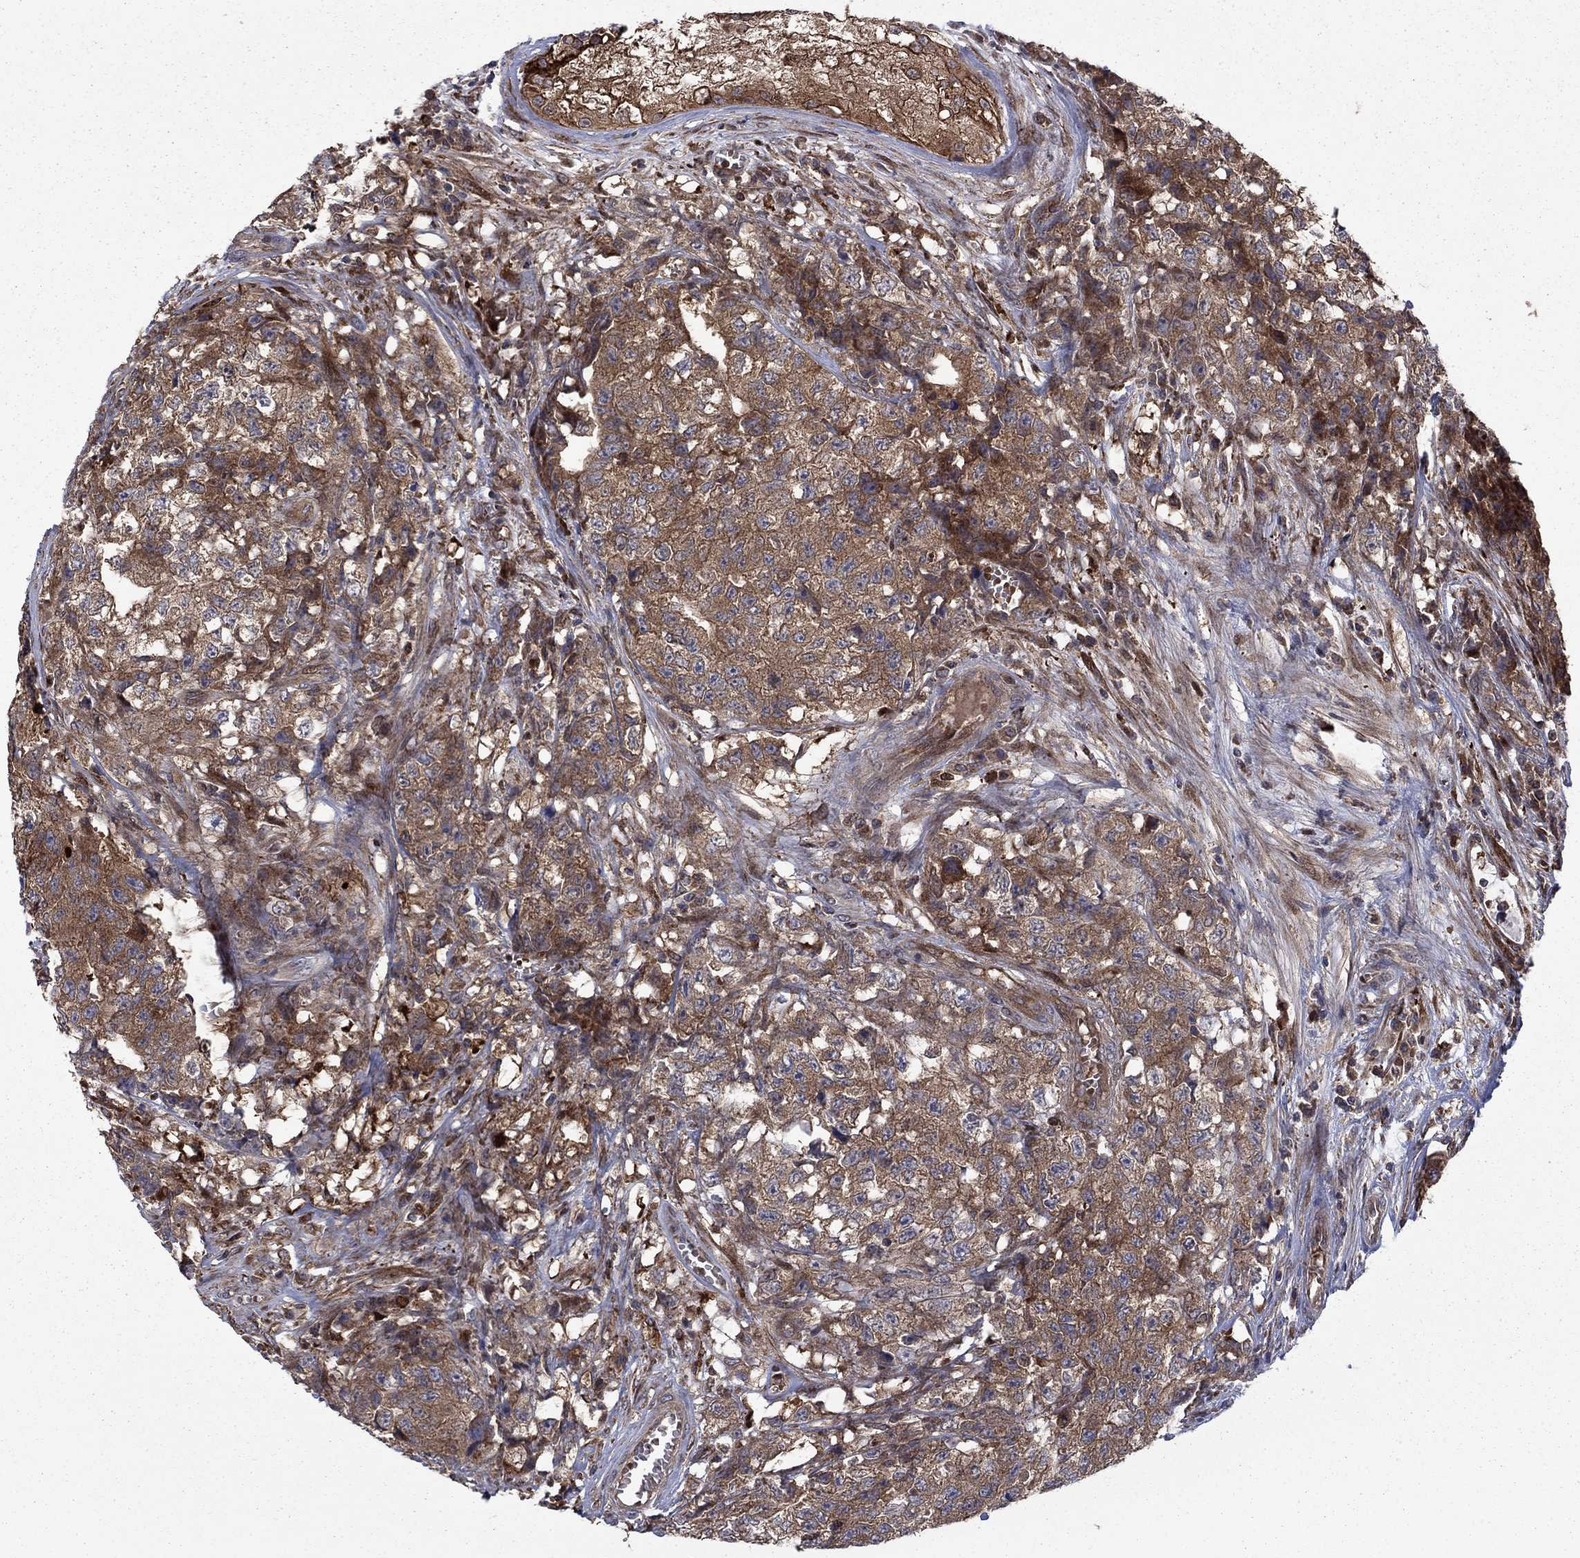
{"staining": {"intensity": "moderate", "quantity": ">75%", "location": "cytoplasmic/membranous"}, "tissue": "testis cancer", "cell_type": "Tumor cells", "image_type": "cancer", "snomed": [{"axis": "morphology", "description": "Seminoma, NOS"}, {"axis": "morphology", "description": "Carcinoma, Embryonal, NOS"}, {"axis": "topography", "description": "Testis"}], "caption": "Testis seminoma stained with IHC exhibits moderate cytoplasmic/membranous positivity in approximately >75% of tumor cells.", "gene": "HDAC4", "patient": {"sex": "male", "age": 22}}